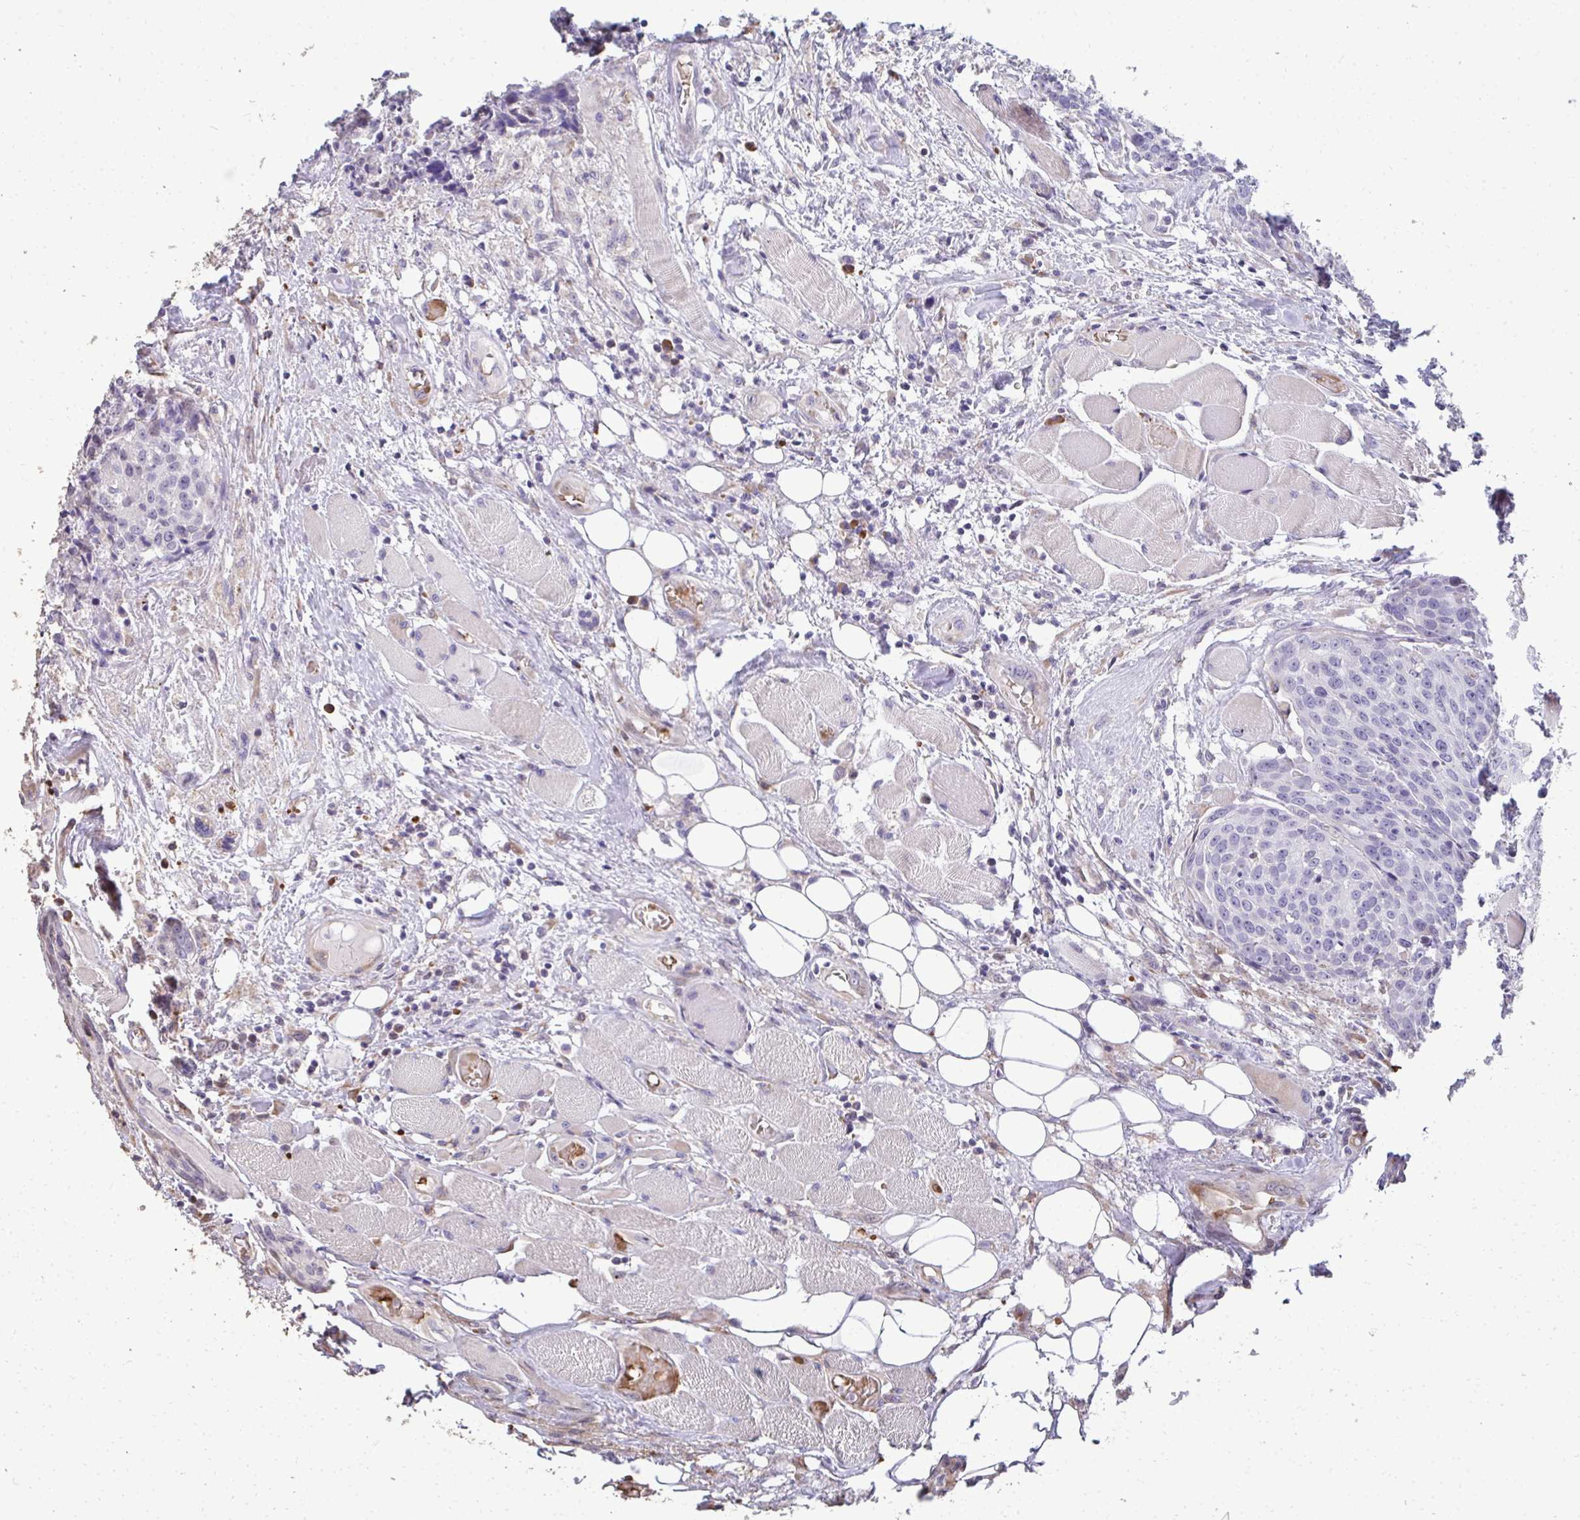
{"staining": {"intensity": "negative", "quantity": "none", "location": "none"}, "tissue": "head and neck cancer", "cell_type": "Tumor cells", "image_type": "cancer", "snomed": [{"axis": "morphology", "description": "Squamous cell carcinoma, NOS"}, {"axis": "topography", "description": "Oral tissue"}, {"axis": "topography", "description": "Head-Neck"}], "caption": "The immunohistochemistry (IHC) photomicrograph has no significant staining in tumor cells of squamous cell carcinoma (head and neck) tissue.", "gene": "FIBCD1", "patient": {"sex": "male", "age": 64}}